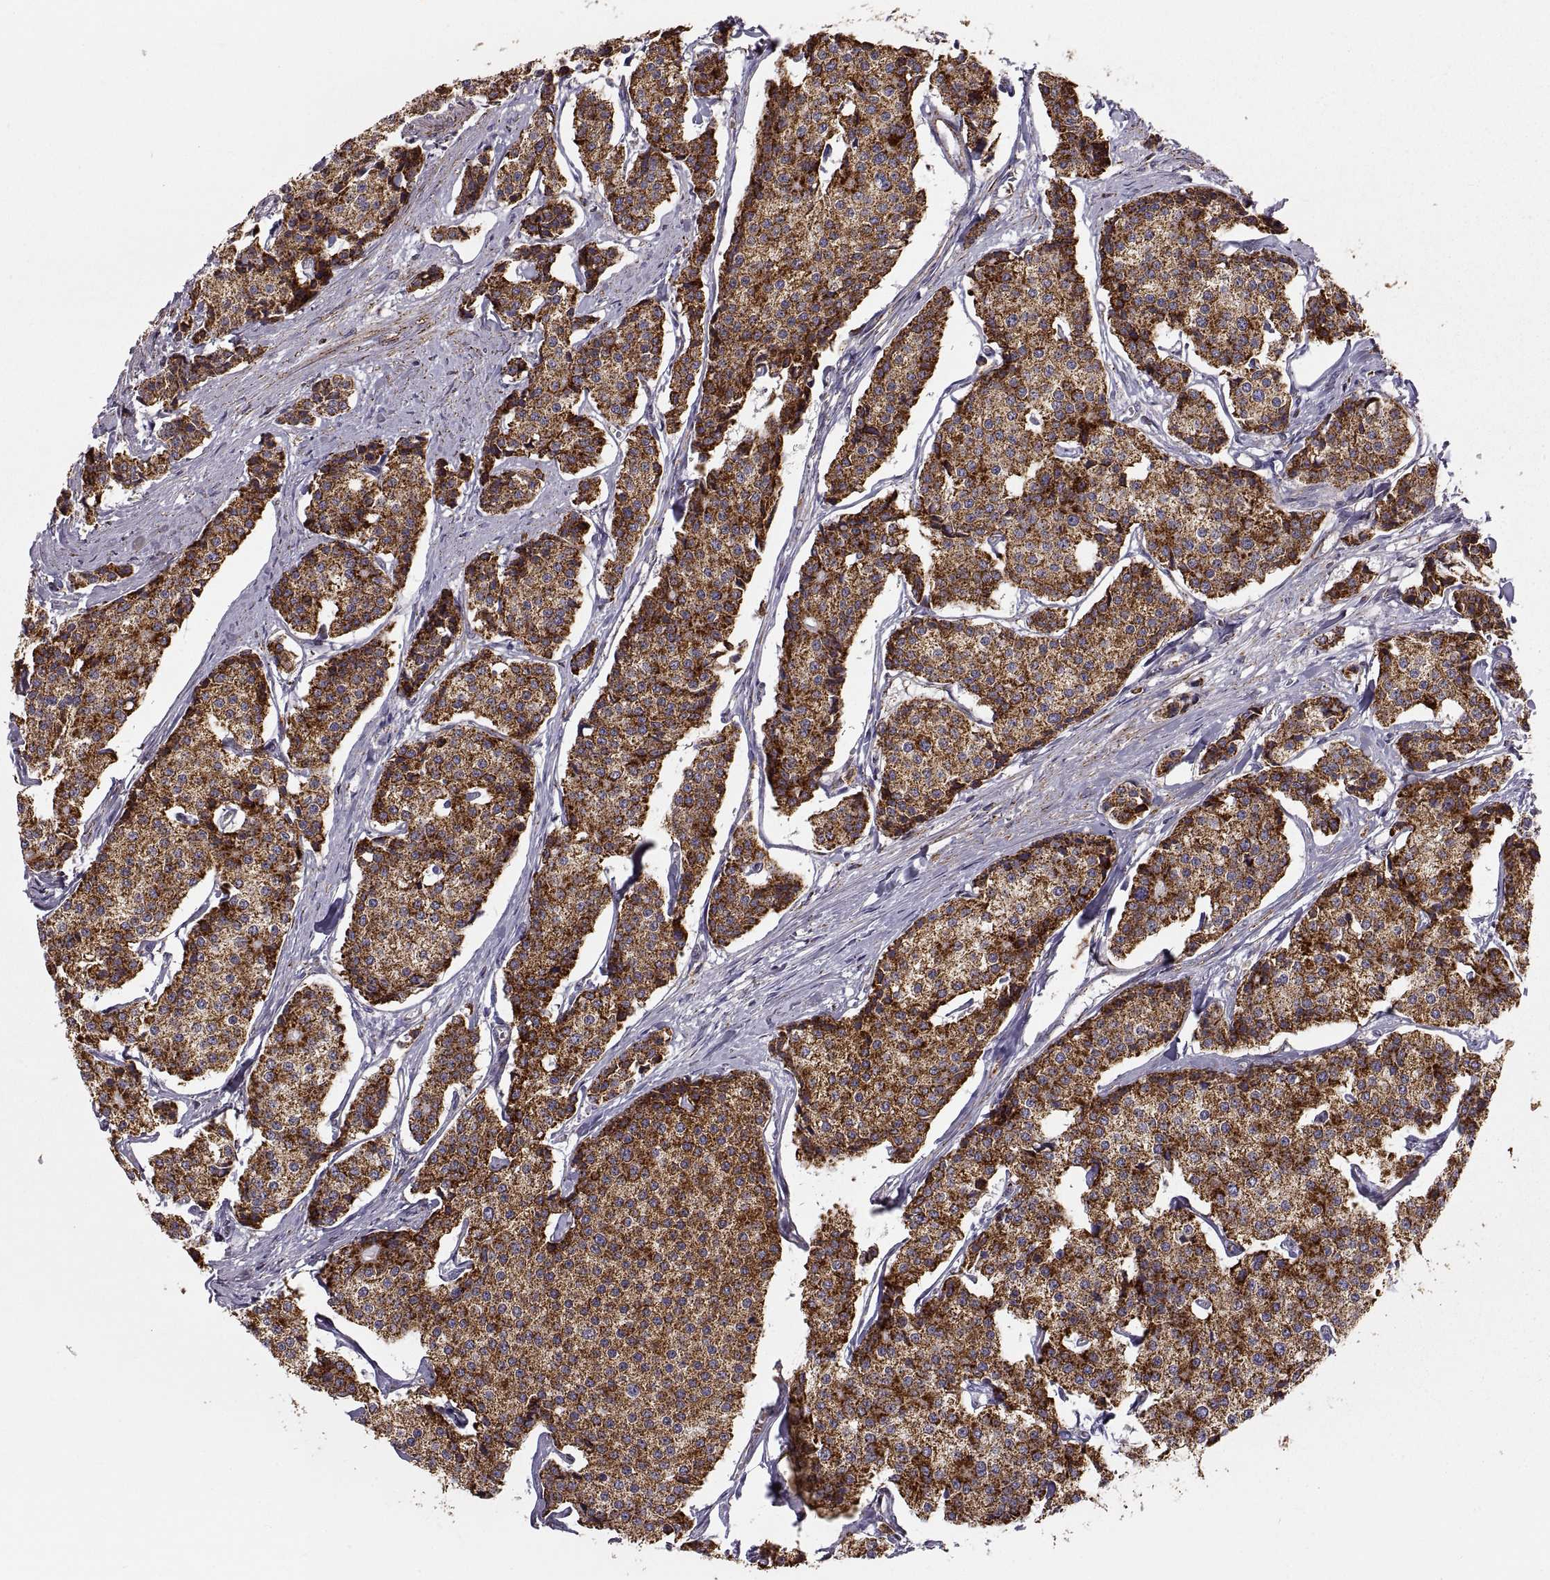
{"staining": {"intensity": "strong", "quantity": ">75%", "location": "cytoplasmic/membranous"}, "tissue": "carcinoid", "cell_type": "Tumor cells", "image_type": "cancer", "snomed": [{"axis": "morphology", "description": "Carcinoid, malignant, NOS"}, {"axis": "topography", "description": "Small intestine"}], "caption": "Immunohistochemical staining of malignant carcinoid demonstrates high levels of strong cytoplasmic/membranous positivity in about >75% of tumor cells.", "gene": "ARSD", "patient": {"sex": "female", "age": 65}}